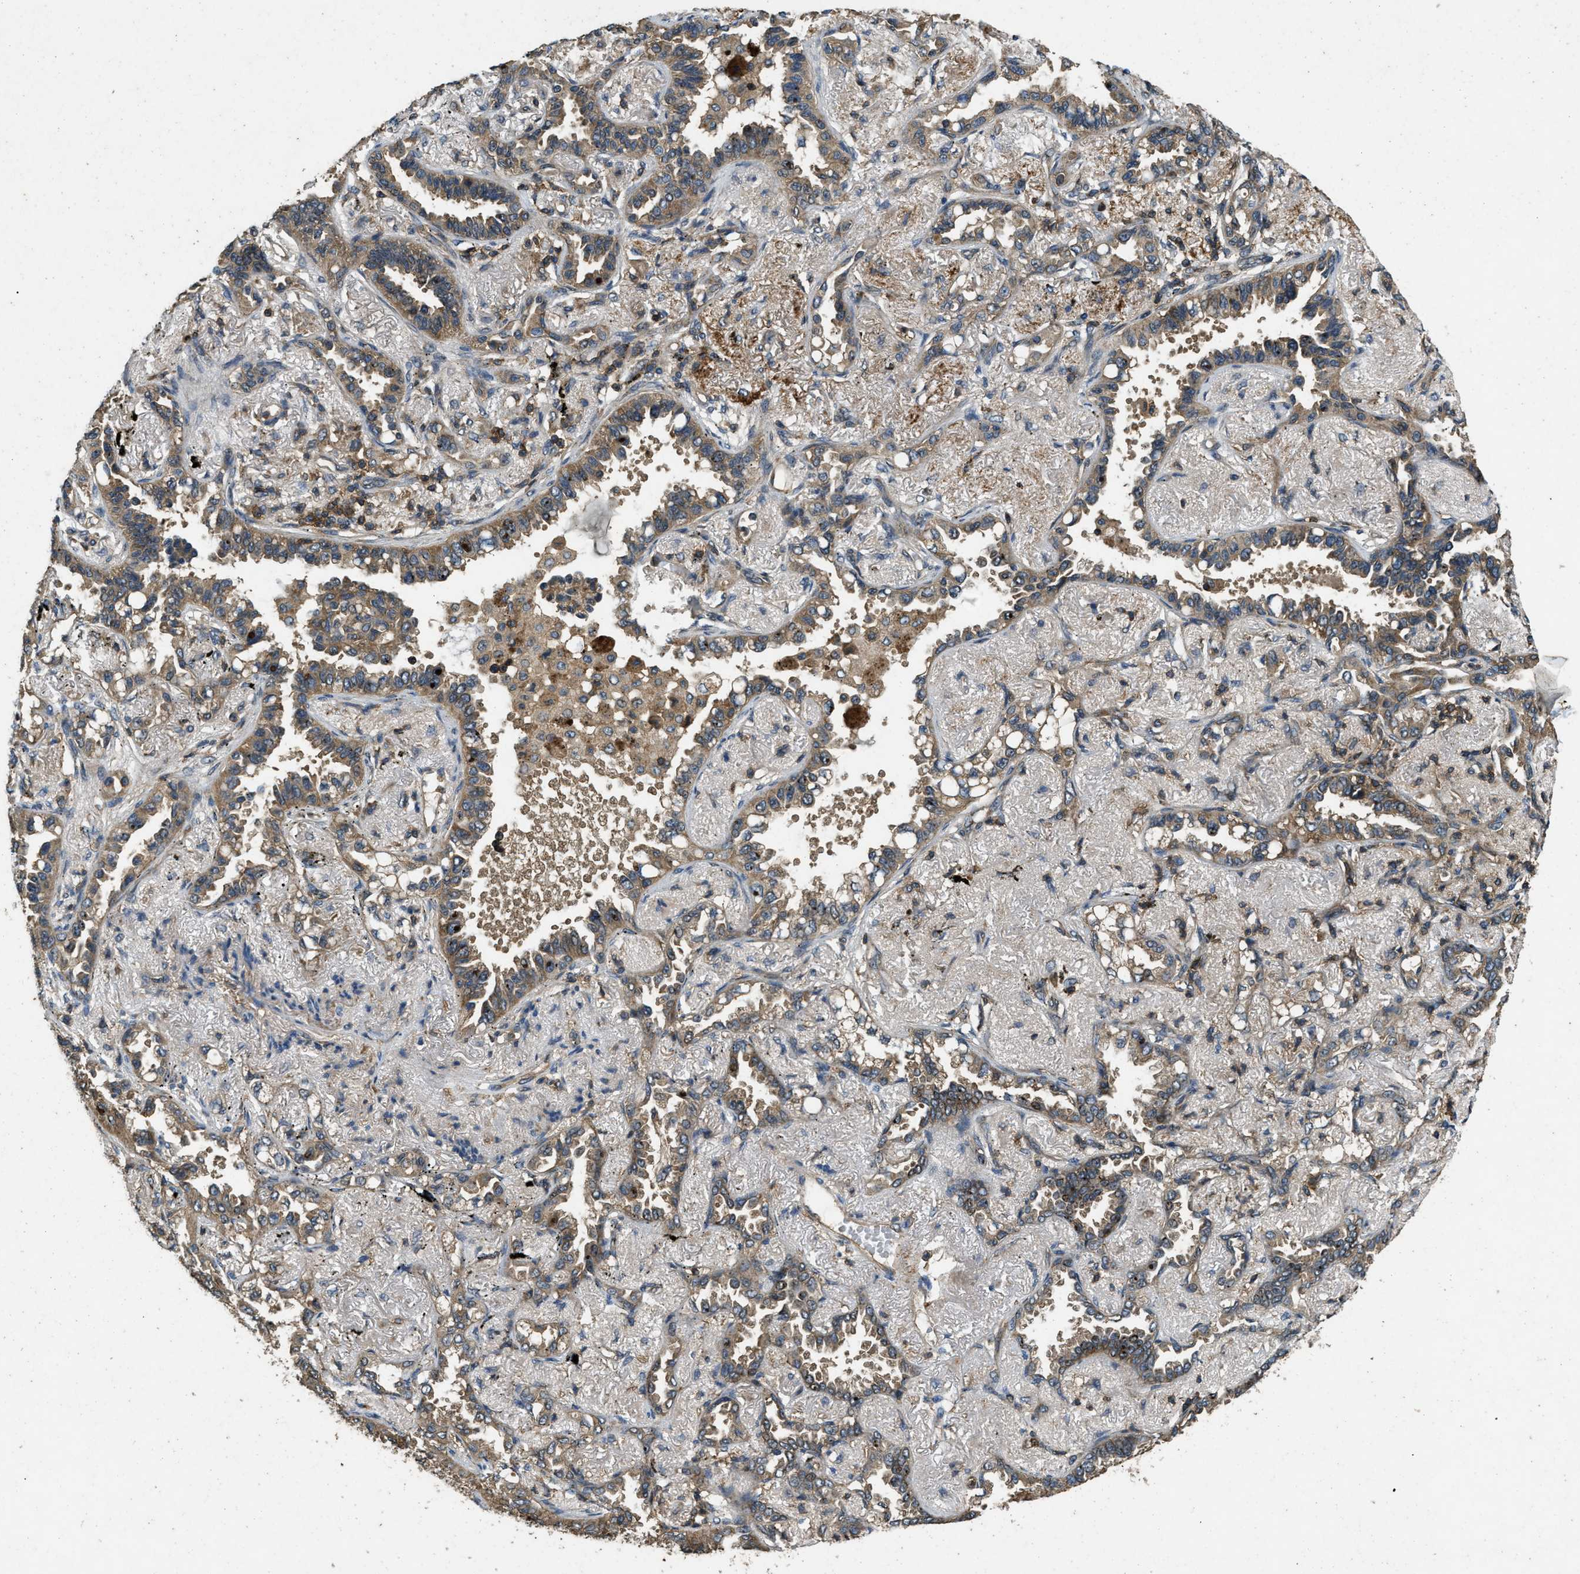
{"staining": {"intensity": "moderate", "quantity": ">75%", "location": "cytoplasmic/membranous"}, "tissue": "lung cancer", "cell_type": "Tumor cells", "image_type": "cancer", "snomed": [{"axis": "morphology", "description": "Adenocarcinoma, NOS"}, {"axis": "topography", "description": "Lung"}], "caption": "There is medium levels of moderate cytoplasmic/membranous expression in tumor cells of lung adenocarcinoma, as demonstrated by immunohistochemical staining (brown color).", "gene": "ATP8B1", "patient": {"sex": "male", "age": 59}}